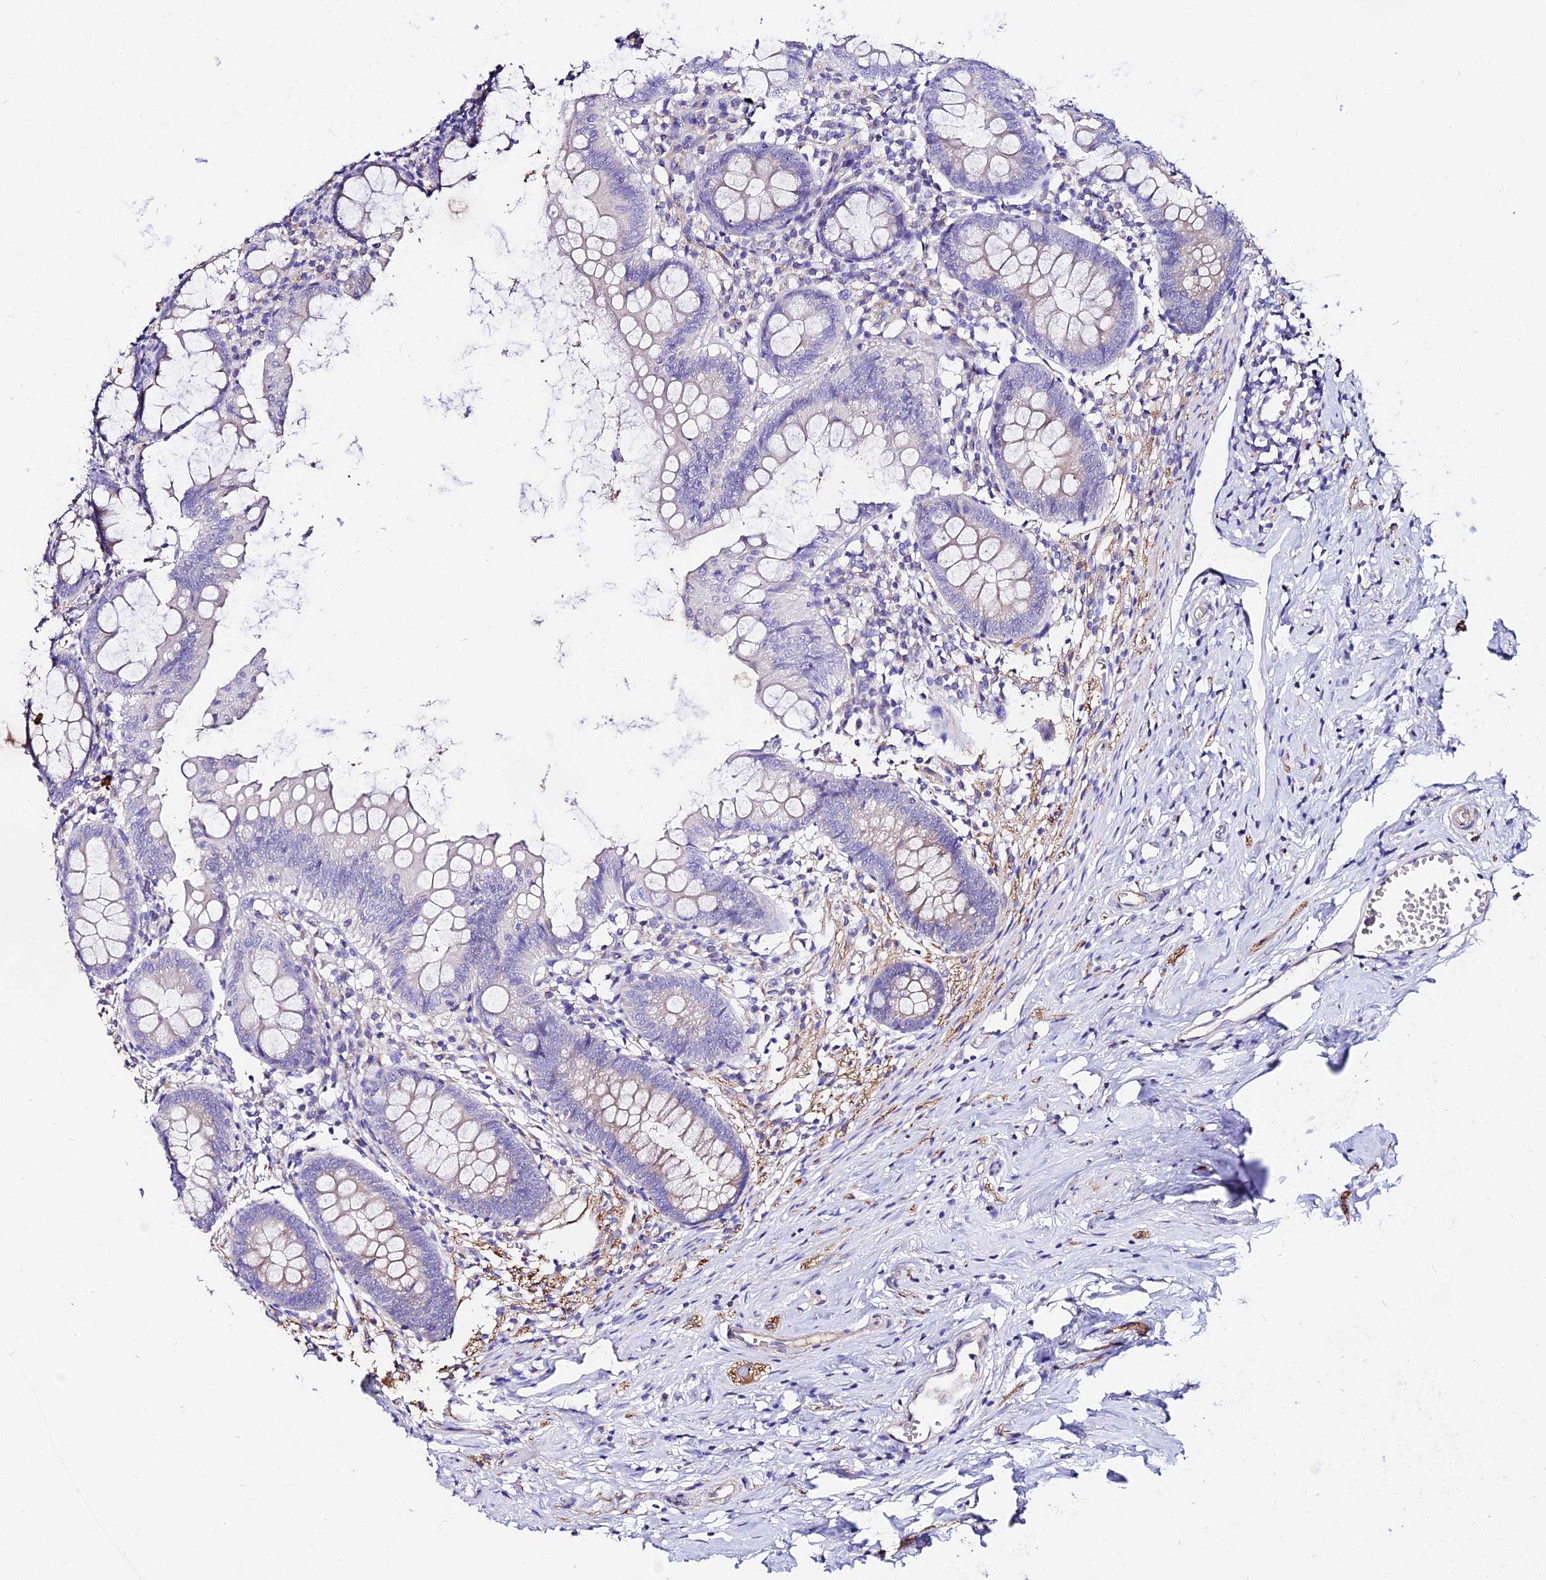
{"staining": {"intensity": "negative", "quantity": "none", "location": "none"}, "tissue": "appendix", "cell_type": "Glandular cells", "image_type": "normal", "snomed": [{"axis": "morphology", "description": "Normal tissue, NOS"}, {"axis": "topography", "description": "Appendix"}], "caption": "Human appendix stained for a protein using immunohistochemistry exhibits no staining in glandular cells.", "gene": "TUBA1A", "patient": {"sex": "female", "age": 51}}